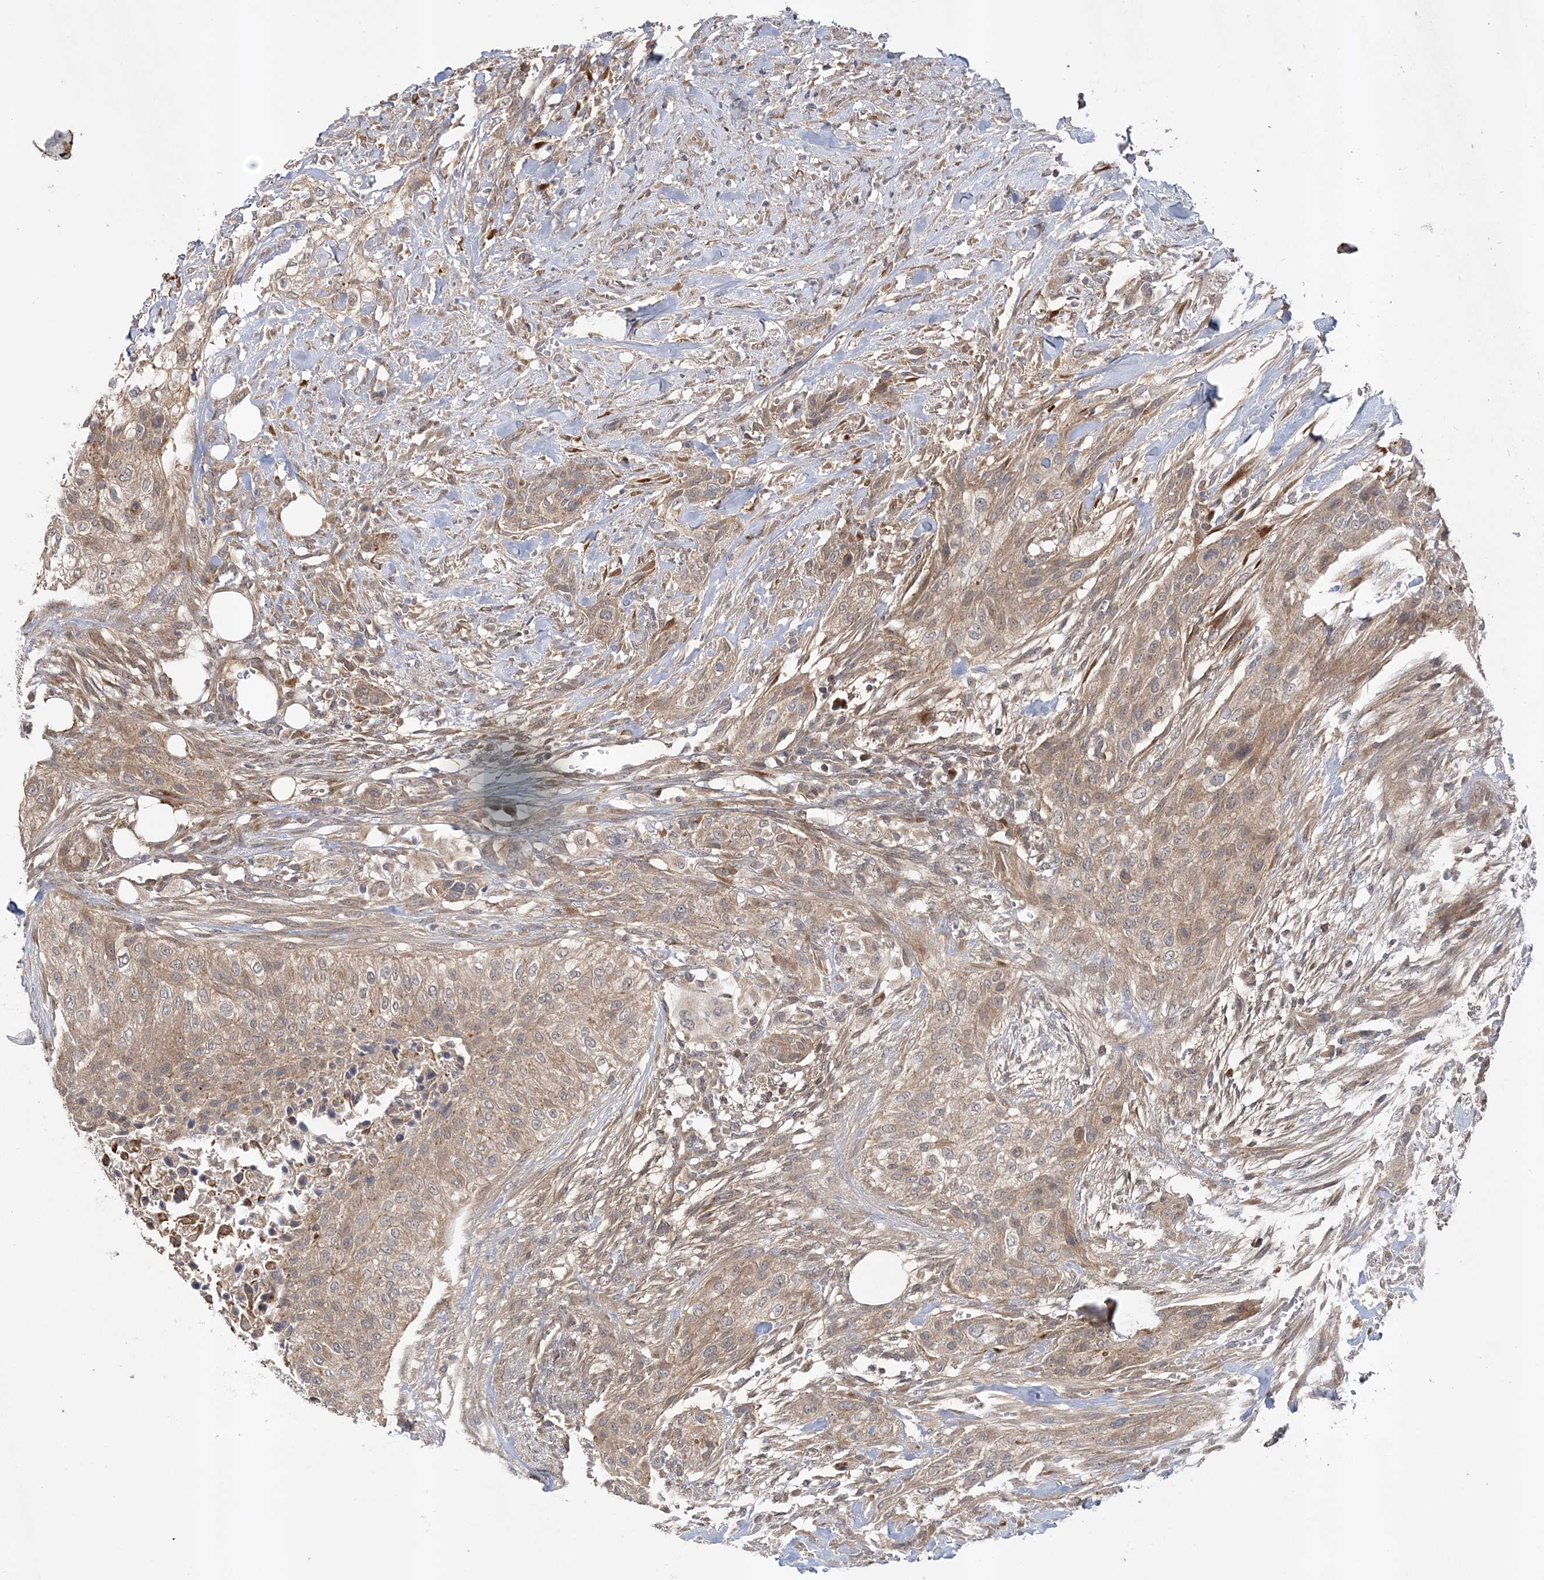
{"staining": {"intensity": "weak", "quantity": ">75%", "location": "cytoplasmic/membranous"}, "tissue": "urothelial cancer", "cell_type": "Tumor cells", "image_type": "cancer", "snomed": [{"axis": "morphology", "description": "Urothelial carcinoma, High grade"}, {"axis": "topography", "description": "Urinary bladder"}], "caption": "This is a histology image of IHC staining of urothelial carcinoma (high-grade), which shows weak expression in the cytoplasmic/membranous of tumor cells.", "gene": "MMADHC", "patient": {"sex": "male", "age": 35}}